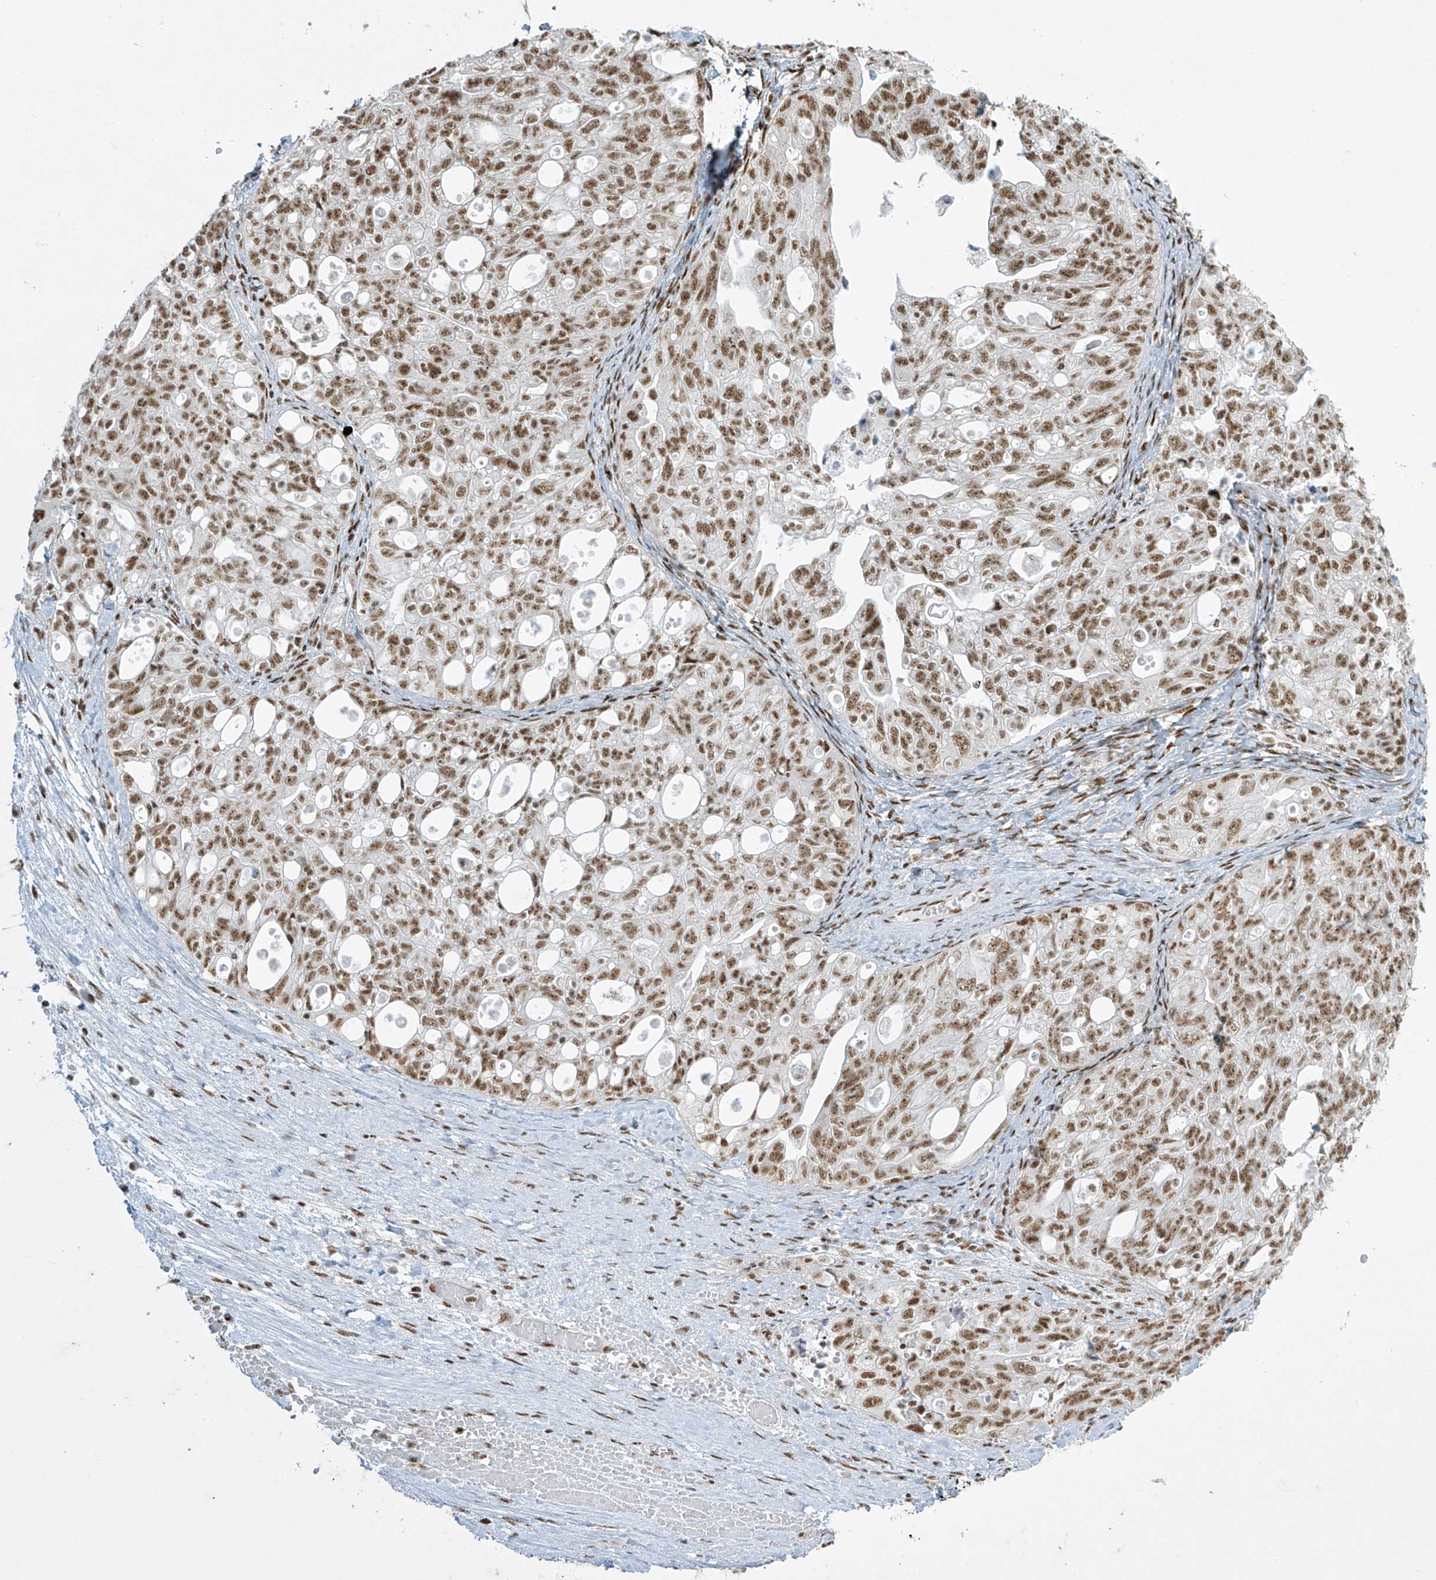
{"staining": {"intensity": "moderate", "quantity": ">75%", "location": "nuclear"}, "tissue": "ovarian cancer", "cell_type": "Tumor cells", "image_type": "cancer", "snomed": [{"axis": "morphology", "description": "Carcinoma, NOS"}, {"axis": "morphology", "description": "Cystadenocarcinoma, serous, NOS"}, {"axis": "topography", "description": "Ovary"}], "caption": "Protein expression analysis of ovarian cancer (carcinoma) reveals moderate nuclear positivity in approximately >75% of tumor cells. The protein is shown in brown color, while the nuclei are stained blue.", "gene": "MS4A6A", "patient": {"sex": "female", "age": 69}}